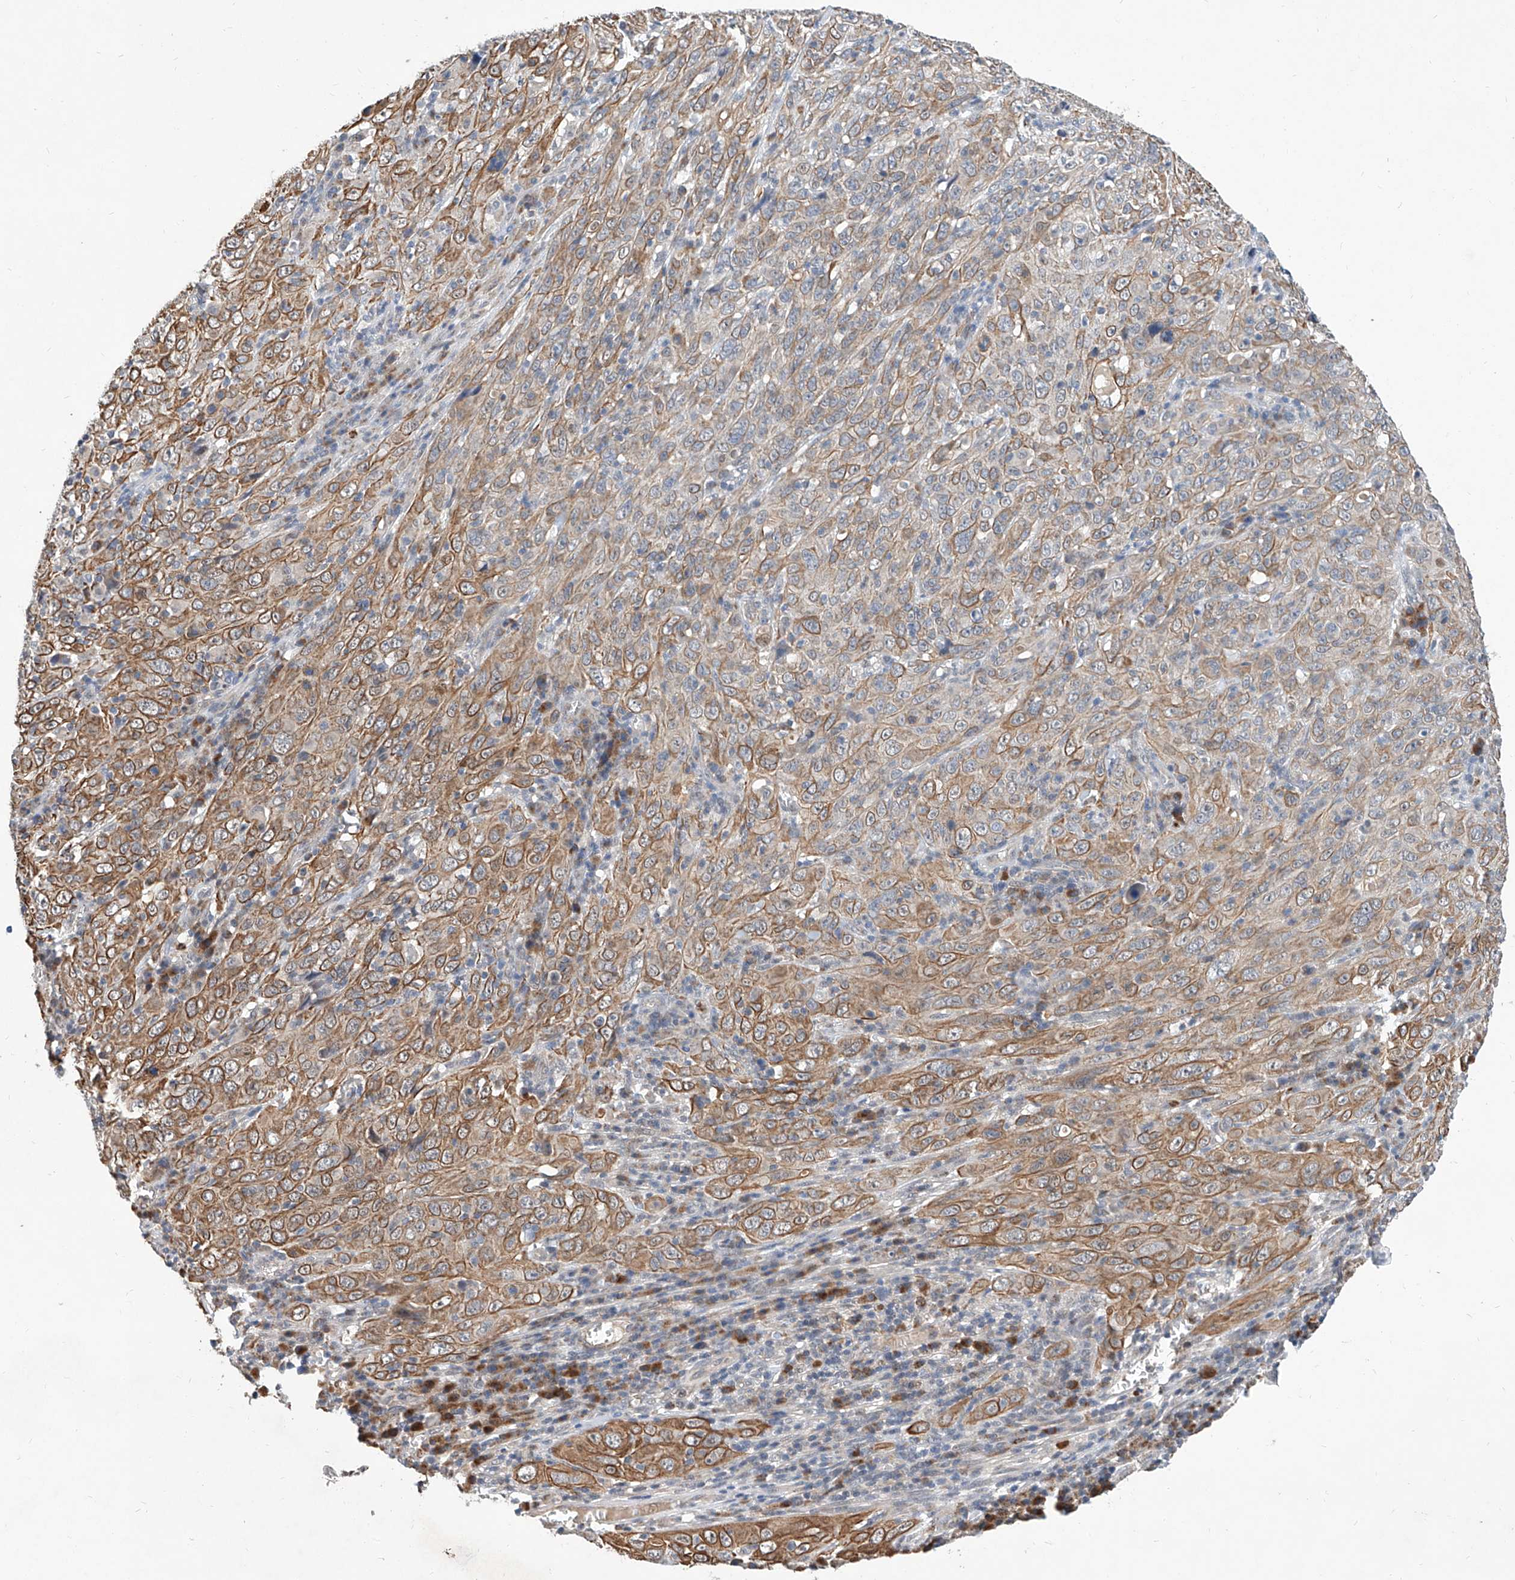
{"staining": {"intensity": "moderate", "quantity": ">75%", "location": "cytoplasmic/membranous"}, "tissue": "cervical cancer", "cell_type": "Tumor cells", "image_type": "cancer", "snomed": [{"axis": "morphology", "description": "Squamous cell carcinoma, NOS"}, {"axis": "topography", "description": "Cervix"}], "caption": "Squamous cell carcinoma (cervical) stained with a protein marker displays moderate staining in tumor cells.", "gene": "MFSD4B", "patient": {"sex": "female", "age": 46}}